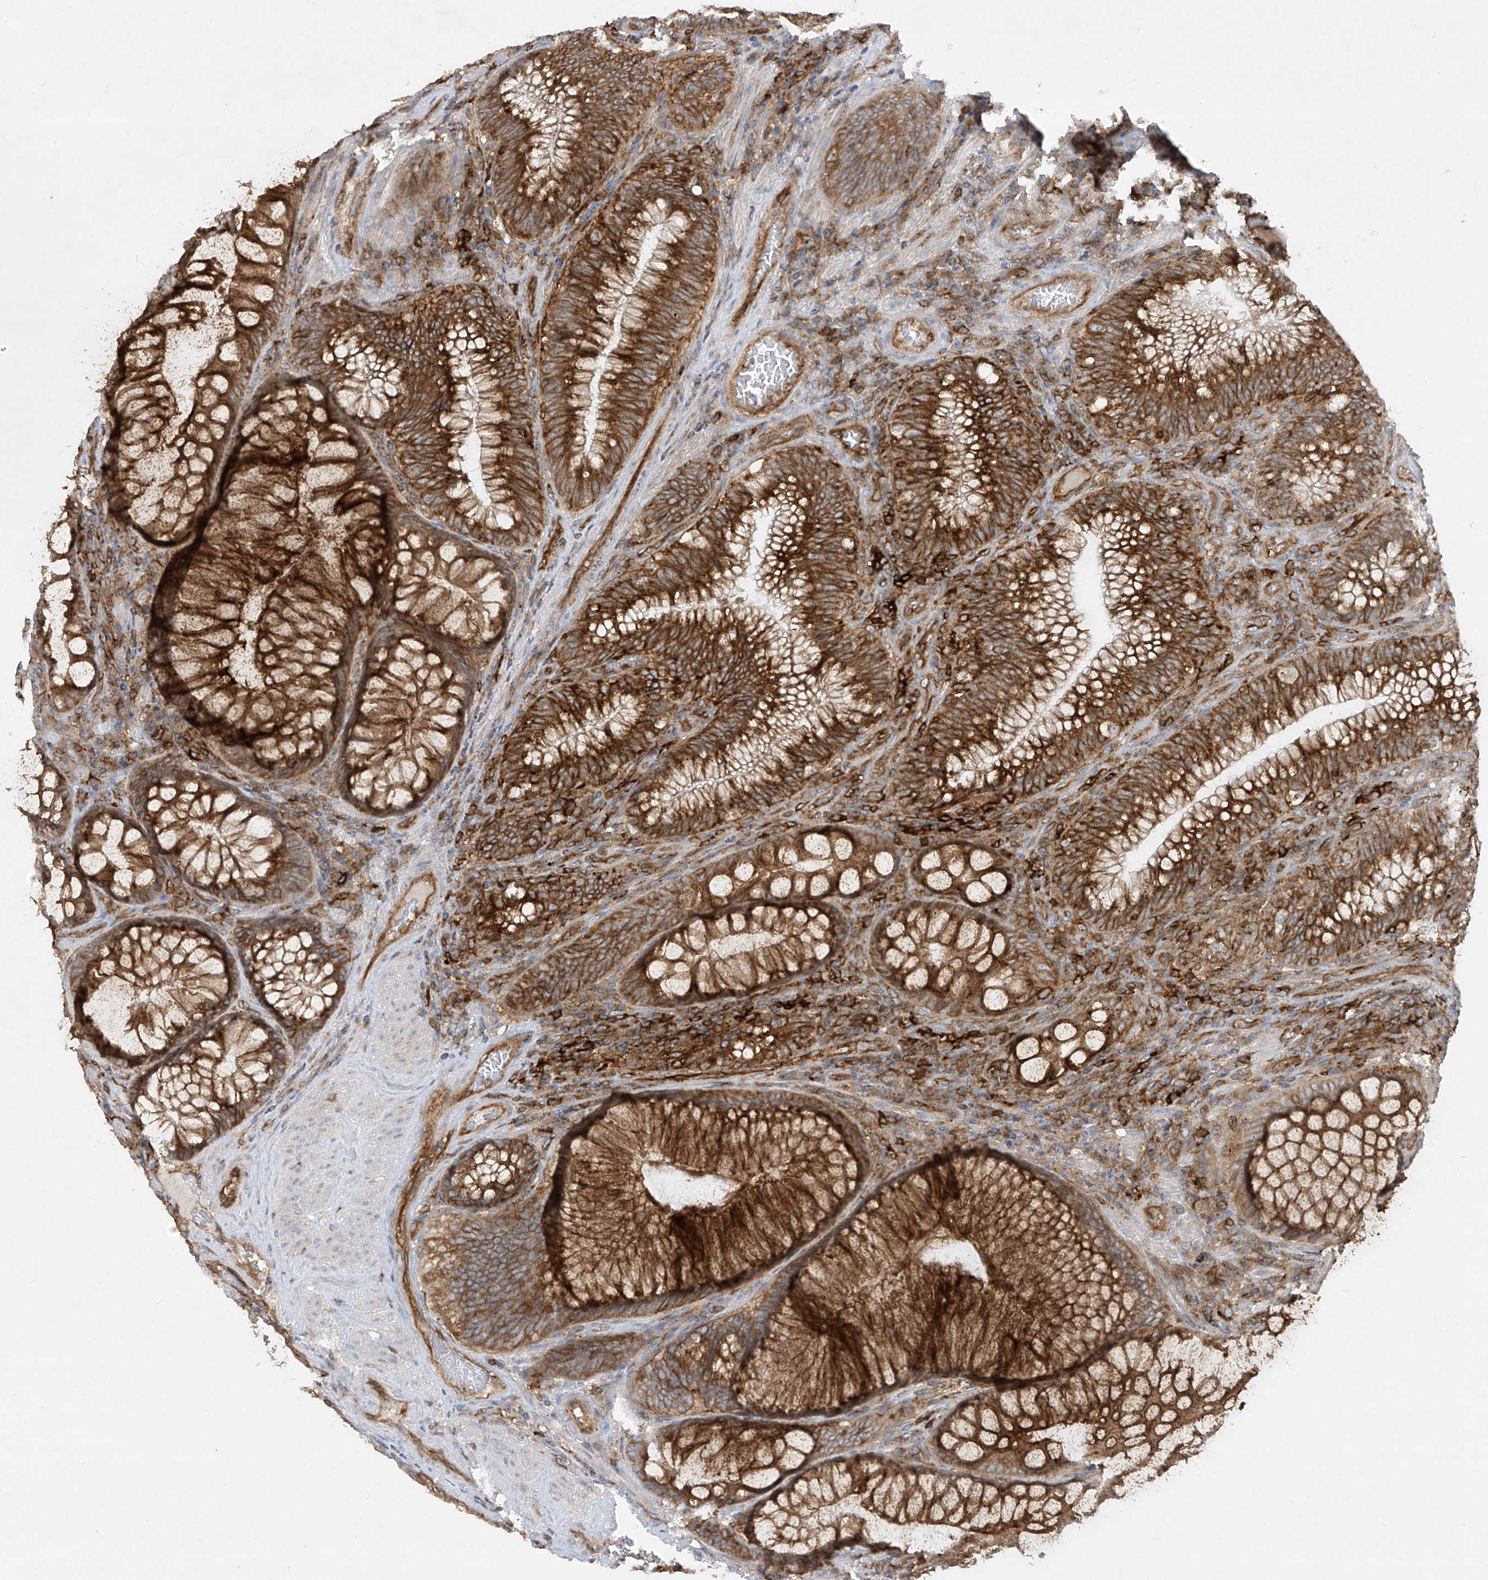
{"staining": {"intensity": "strong", "quantity": ">75%", "location": "cytoplasmic/membranous"}, "tissue": "colorectal cancer", "cell_type": "Tumor cells", "image_type": "cancer", "snomed": [{"axis": "morphology", "description": "Normal tissue, NOS"}, {"axis": "topography", "description": "Colon"}], "caption": "Strong cytoplasmic/membranous positivity for a protein is identified in approximately >75% of tumor cells of colorectal cancer using immunohistochemistry (IHC).", "gene": "HLA-E", "patient": {"sex": "female", "age": 82}}